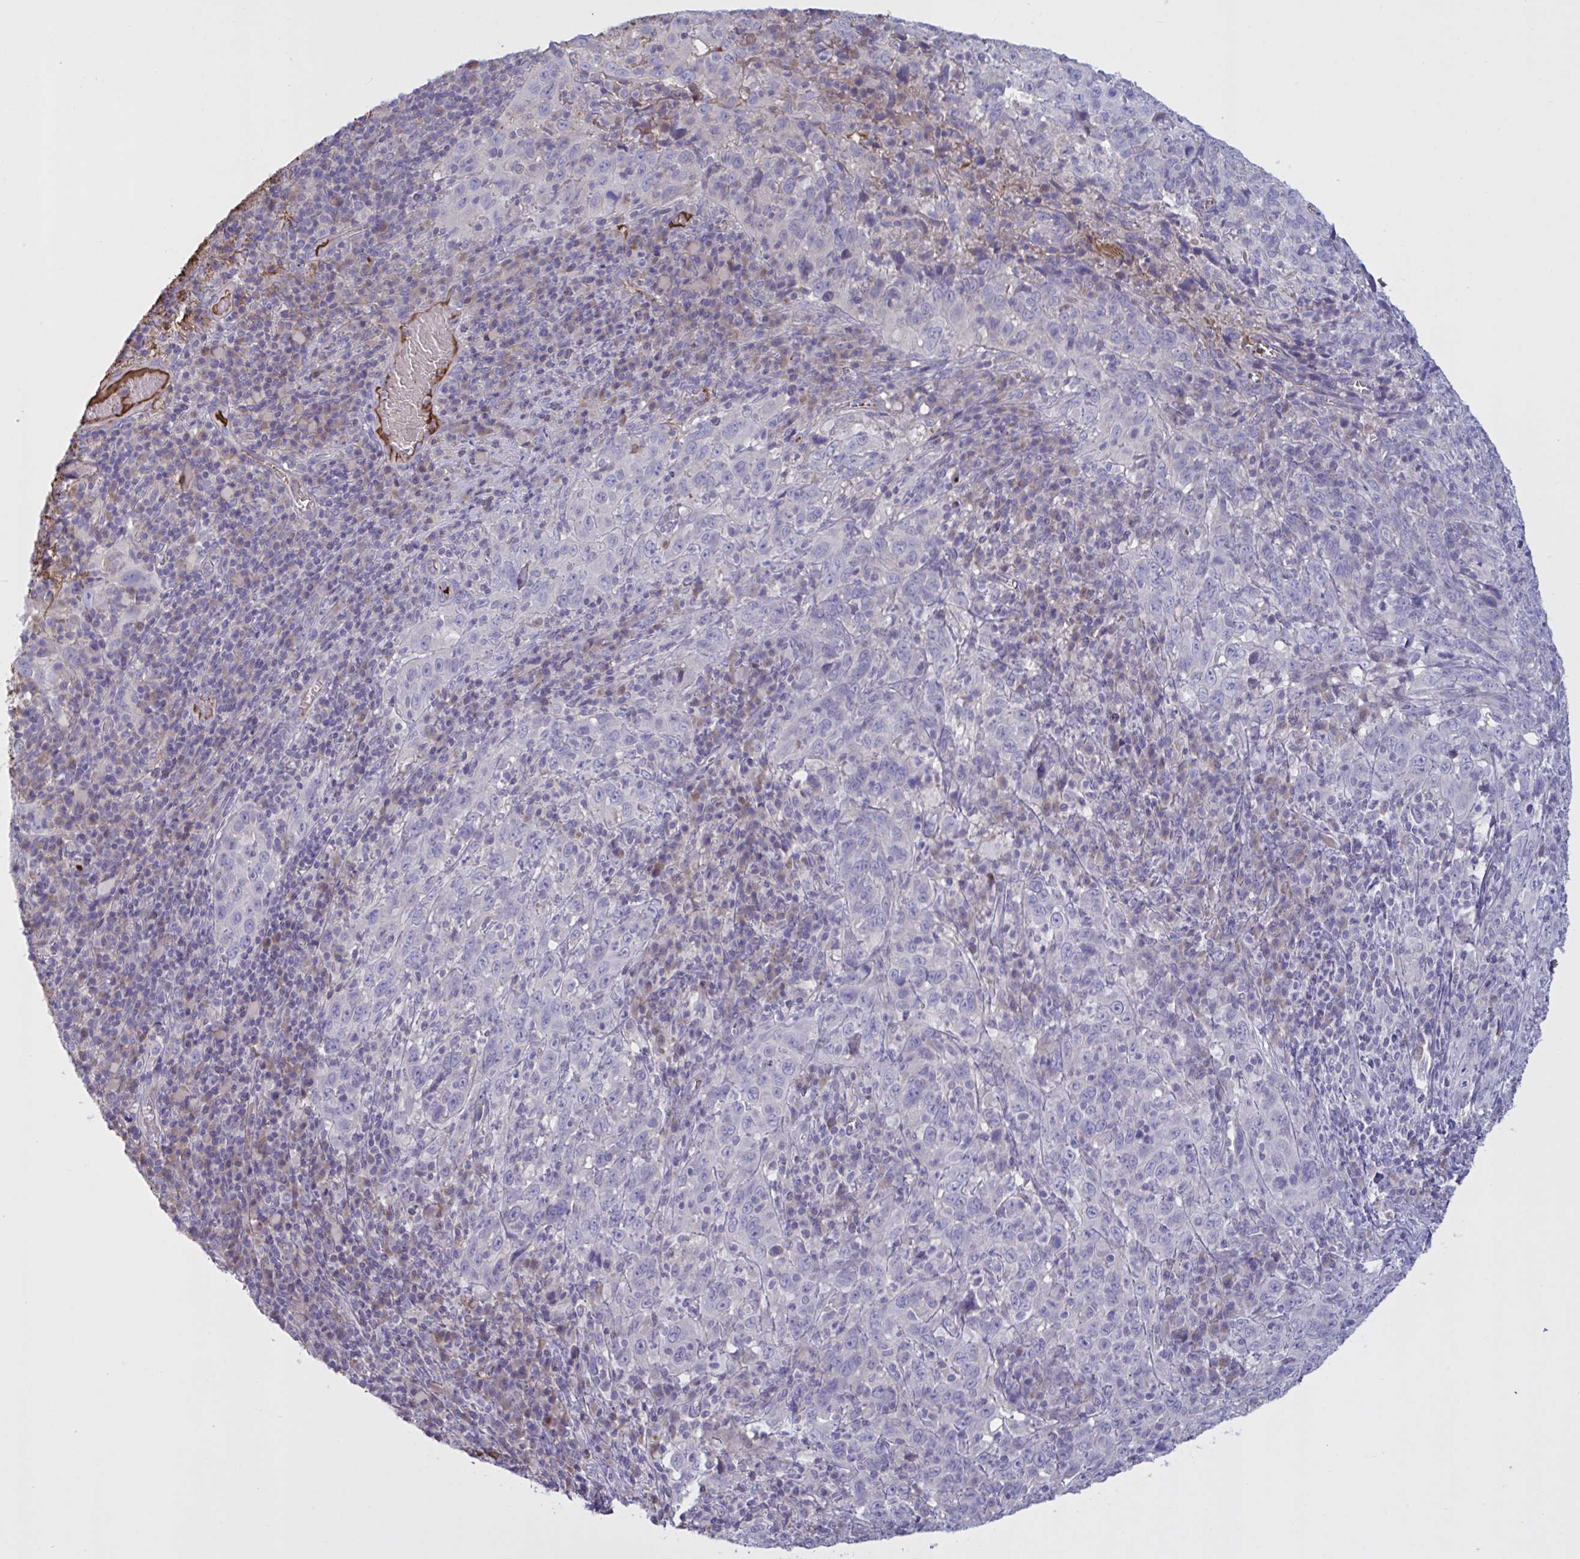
{"staining": {"intensity": "negative", "quantity": "none", "location": "none"}, "tissue": "cervical cancer", "cell_type": "Tumor cells", "image_type": "cancer", "snomed": [{"axis": "morphology", "description": "Squamous cell carcinoma, NOS"}, {"axis": "topography", "description": "Cervix"}], "caption": "Immunohistochemical staining of squamous cell carcinoma (cervical) exhibits no significant staining in tumor cells.", "gene": "IL1R1", "patient": {"sex": "female", "age": 46}}